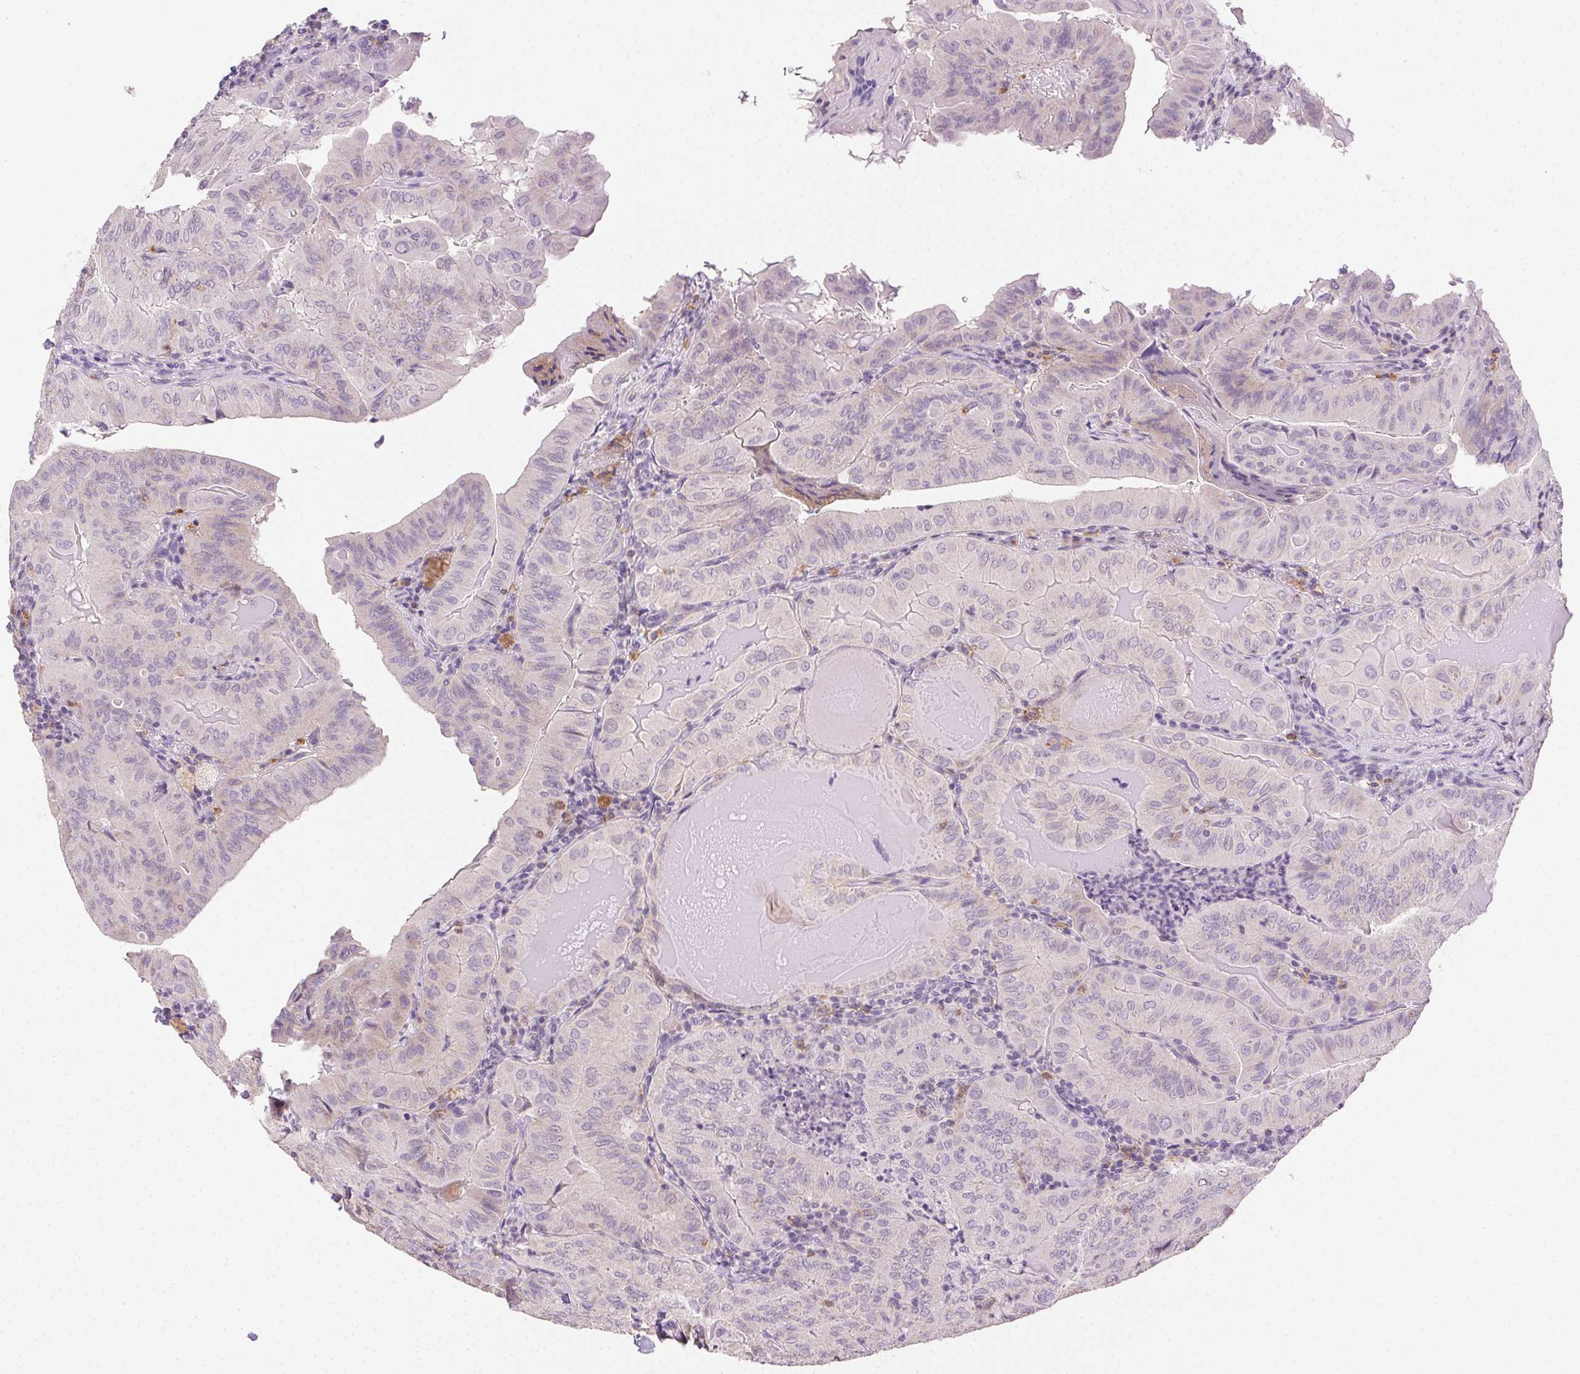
{"staining": {"intensity": "negative", "quantity": "none", "location": "none"}, "tissue": "thyroid cancer", "cell_type": "Tumor cells", "image_type": "cancer", "snomed": [{"axis": "morphology", "description": "Papillary adenocarcinoma, NOS"}, {"axis": "topography", "description": "Thyroid gland"}], "caption": "Tumor cells show no significant protein staining in papillary adenocarcinoma (thyroid).", "gene": "AKAP5", "patient": {"sex": "female", "age": 68}}